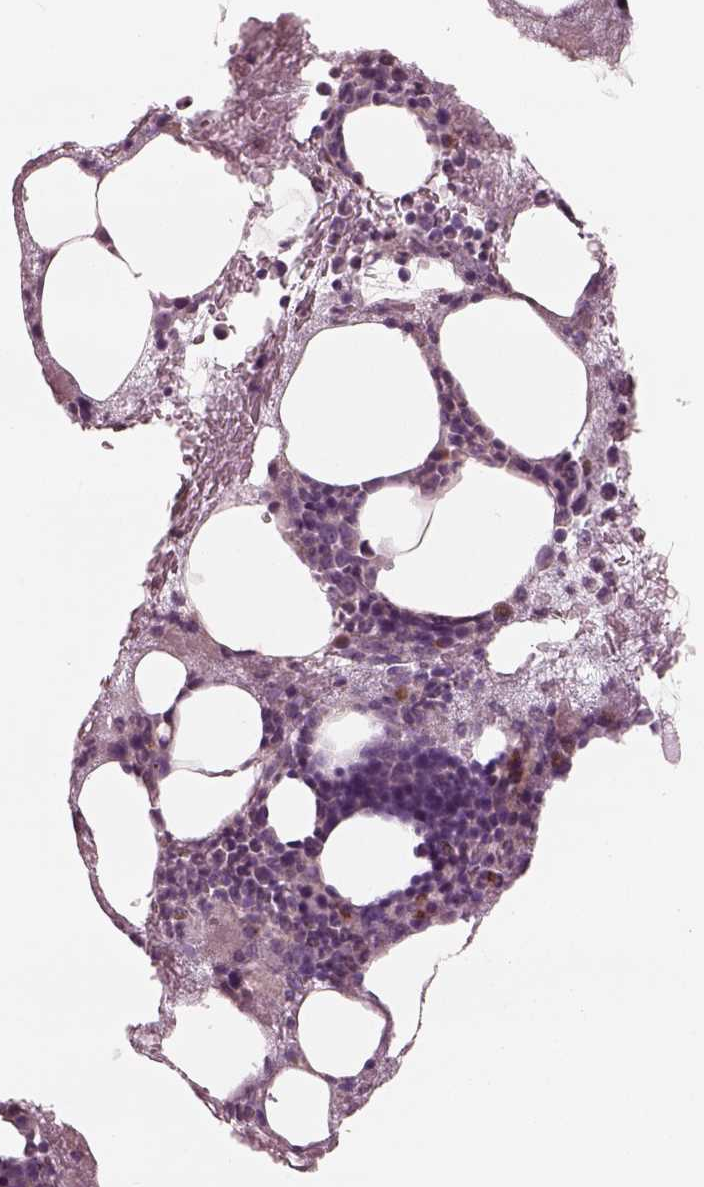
{"staining": {"intensity": "moderate", "quantity": "<25%", "location": "cytoplasmic/membranous"}, "tissue": "bone marrow", "cell_type": "Hematopoietic cells", "image_type": "normal", "snomed": [{"axis": "morphology", "description": "Normal tissue, NOS"}, {"axis": "topography", "description": "Bone marrow"}], "caption": "Immunohistochemistry (DAB) staining of benign bone marrow shows moderate cytoplasmic/membranous protein staining in approximately <25% of hematopoietic cells. (IHC, brightfield microscopy, high magnification).", "gene": "SDCBP2", "patient": {"sex": "male", "age": 89}}